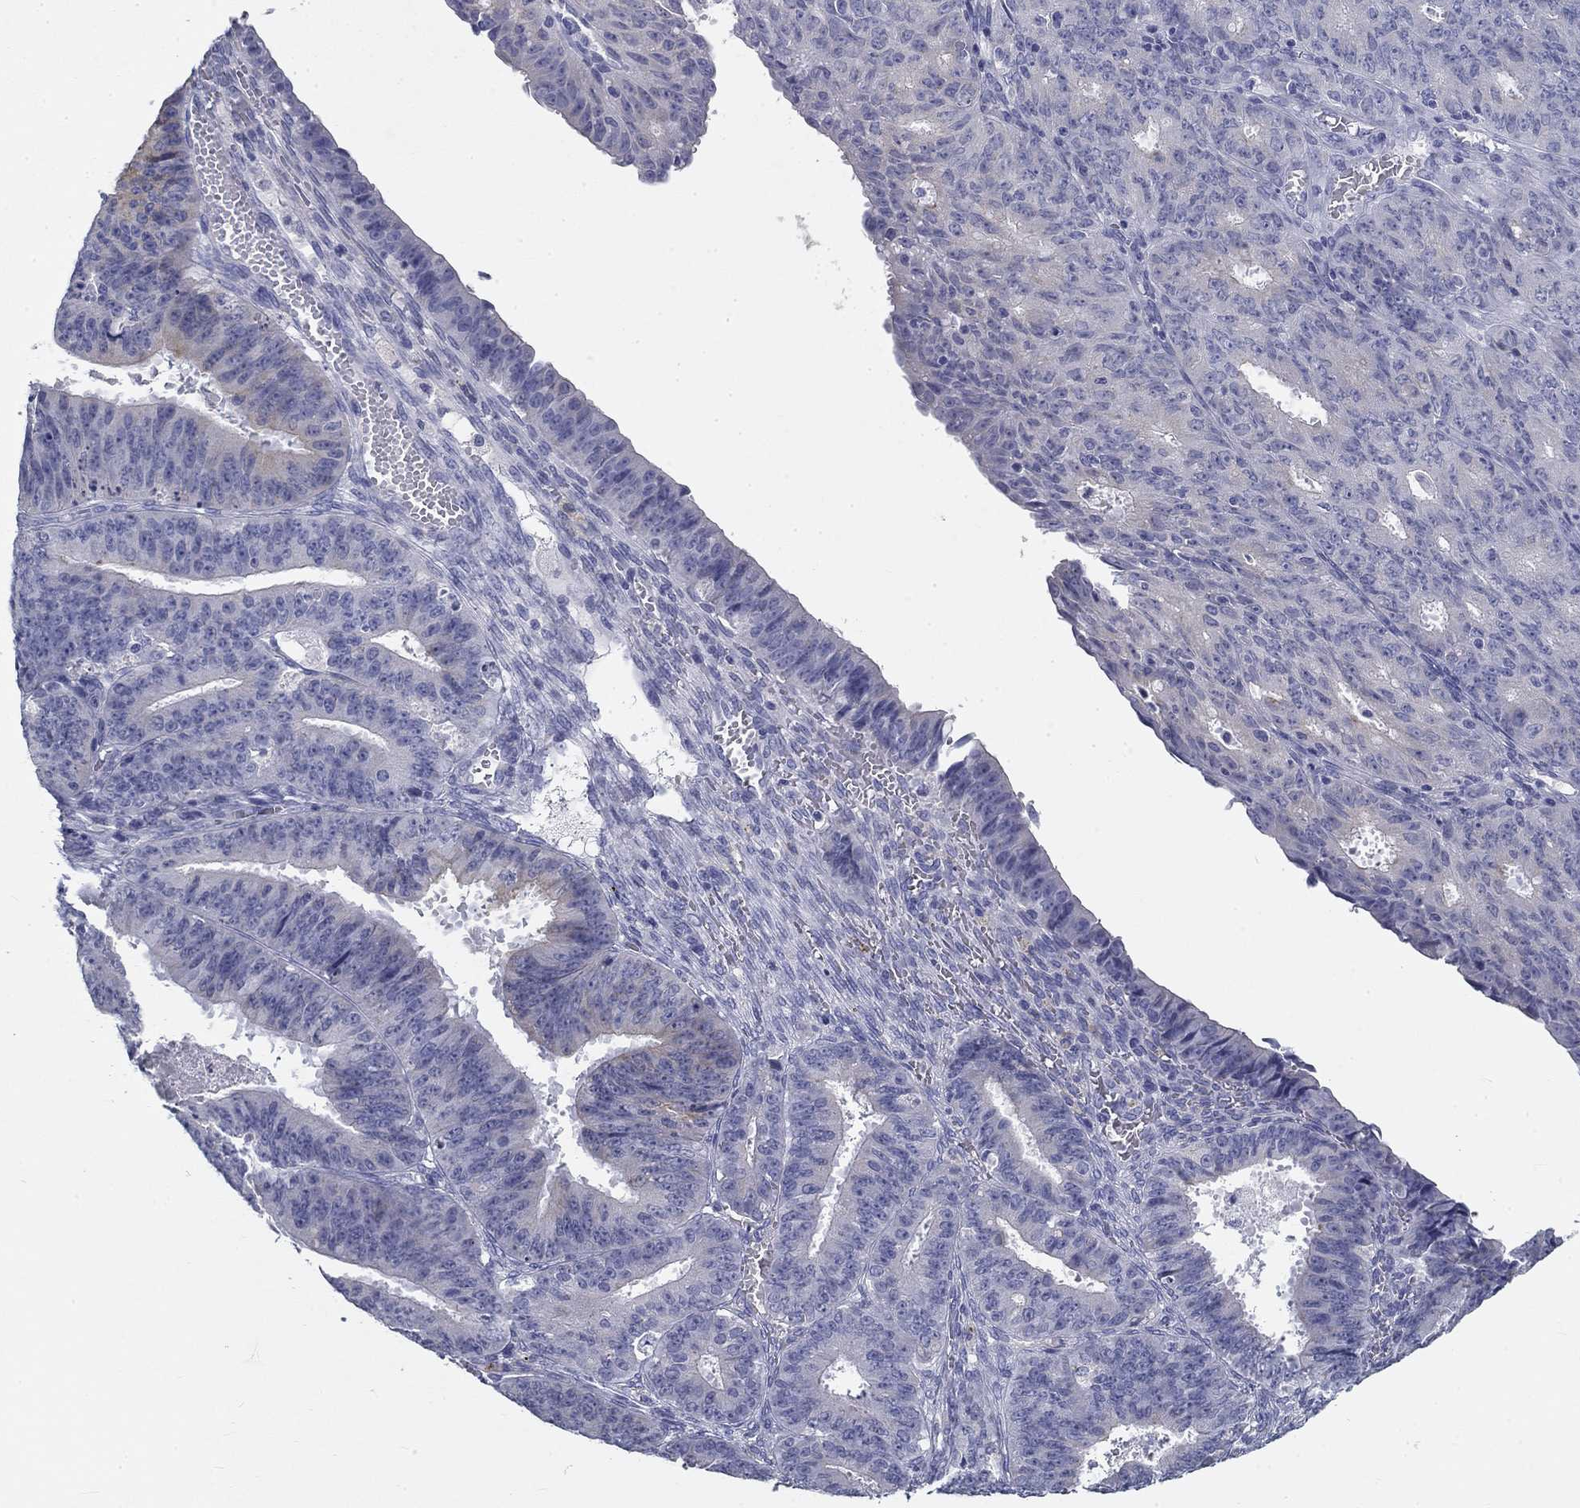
{"staining": {"intensity": "negative", "quantity": "none", "location": "none"}, "tissue": "ovarian cancer", "cell_type": "Tumor cells", "image_type": "cancer", "snomed": [{"axis": "morphology", "description": "Carcinoma, endometroid"}, {"axis": "topography", "description": "Ovary"}], "caption": "Tumor cells show no significant positivity in ovarian endometroid carcinoma.", "gene": "GALNTL5", "patient": {"sex": "female", "age": 42}}